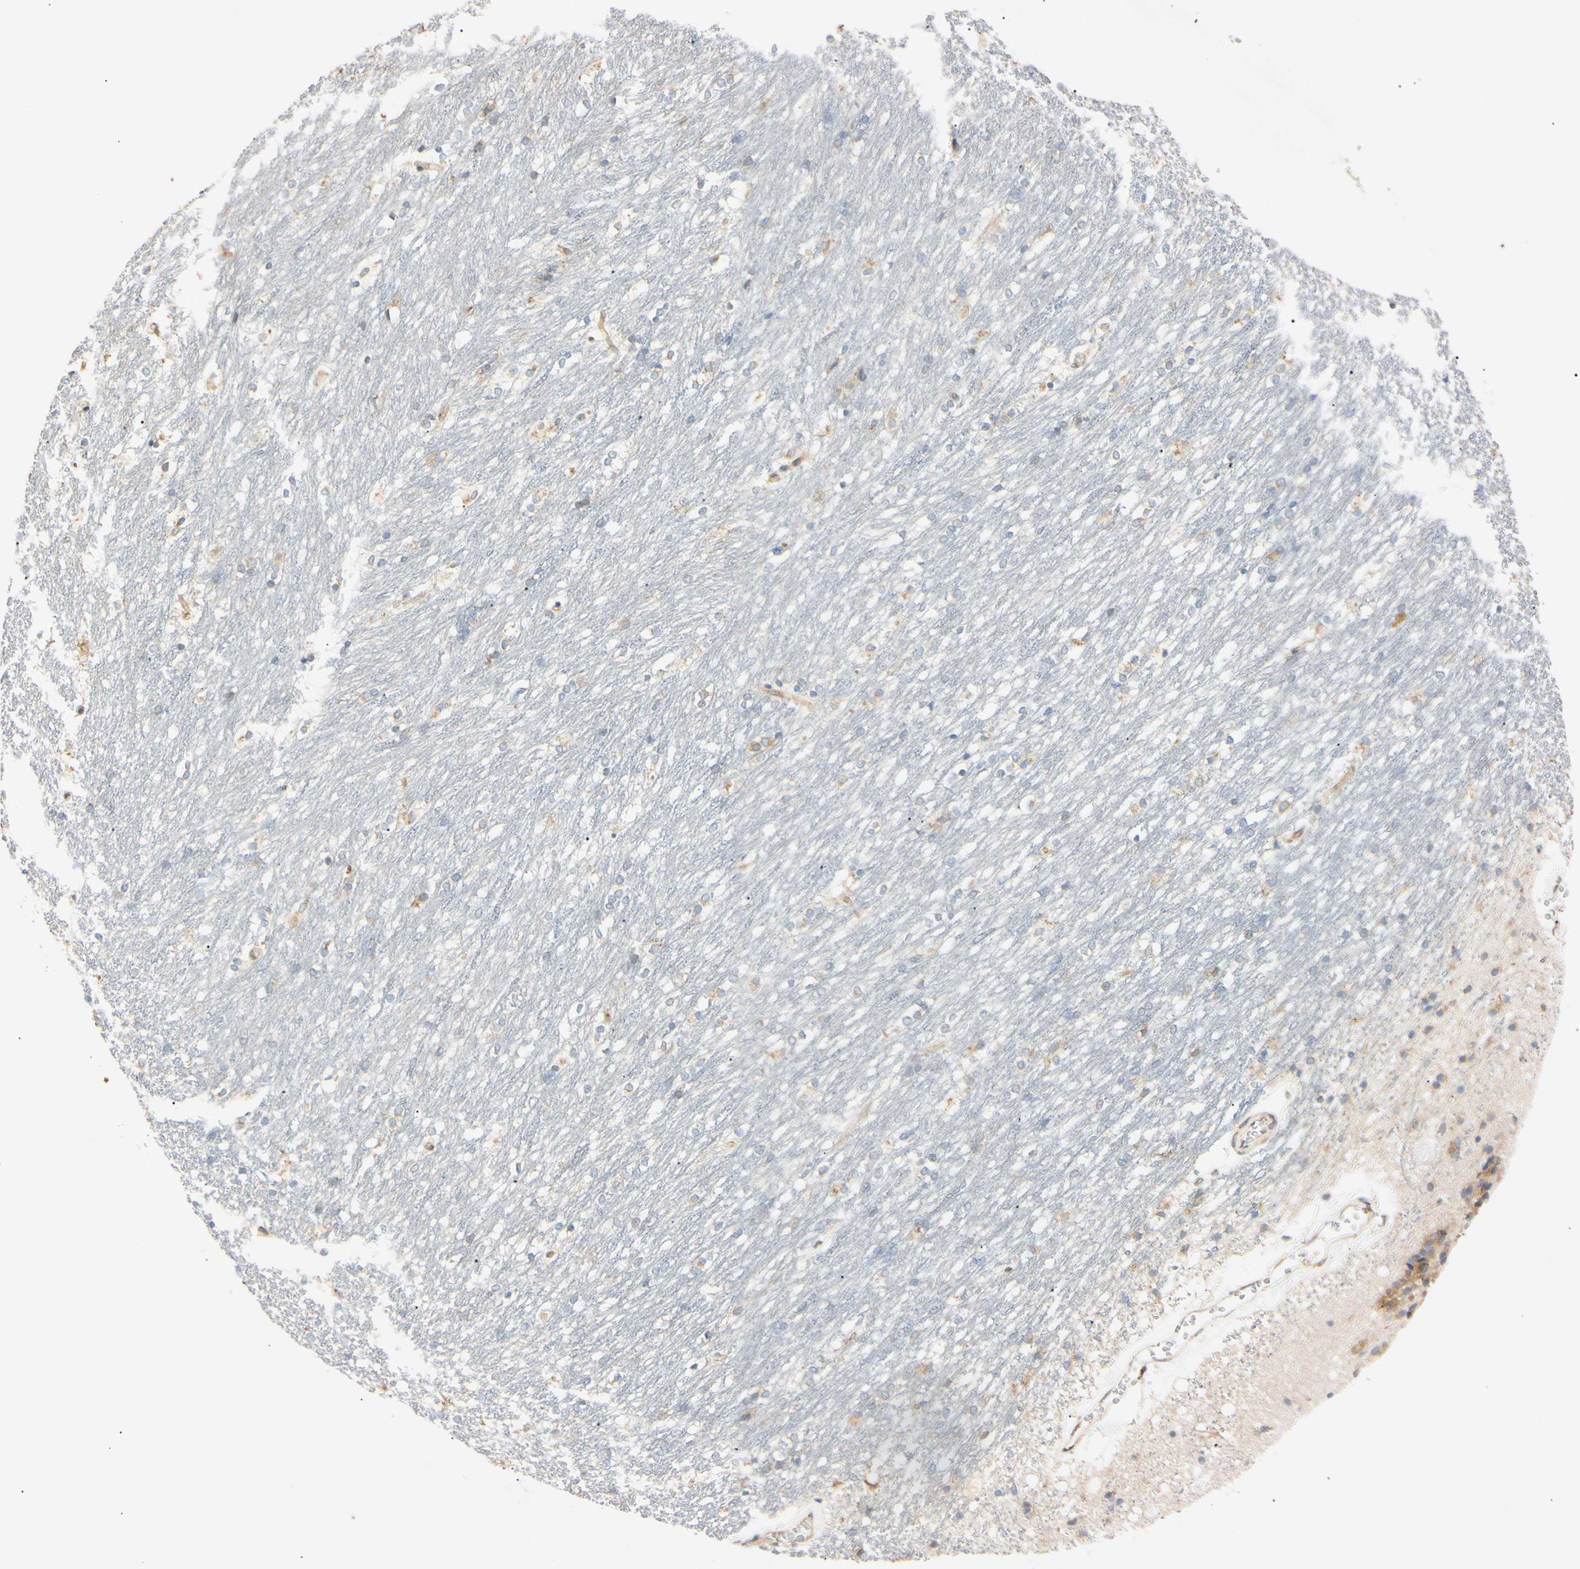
{"staining": {"intensity": "negative", "quantity": "none", "location": "none"}, "tissue": "caudate", "cell_type": "Glial cells", "image_type": "normal", "snomed": [{"axis": "morphology", "description": "Normal tissue, NOS"}, {"axis": "topography", "description": "Lateral ventricle wall"}], "caption": "This photomicrograph is of unremarkable caudate stained with IHC to label a protein in brown with the nuclei are counter-stained blue. There is no expression in glial cells. The staining is performed using DAB (3,3'-diaminobenzidine) brown chromogen with nuclei counter-stained in using hematoxylin.", "gene": "IER3IP1", "patient": {"sex": "female", "age": 19}}